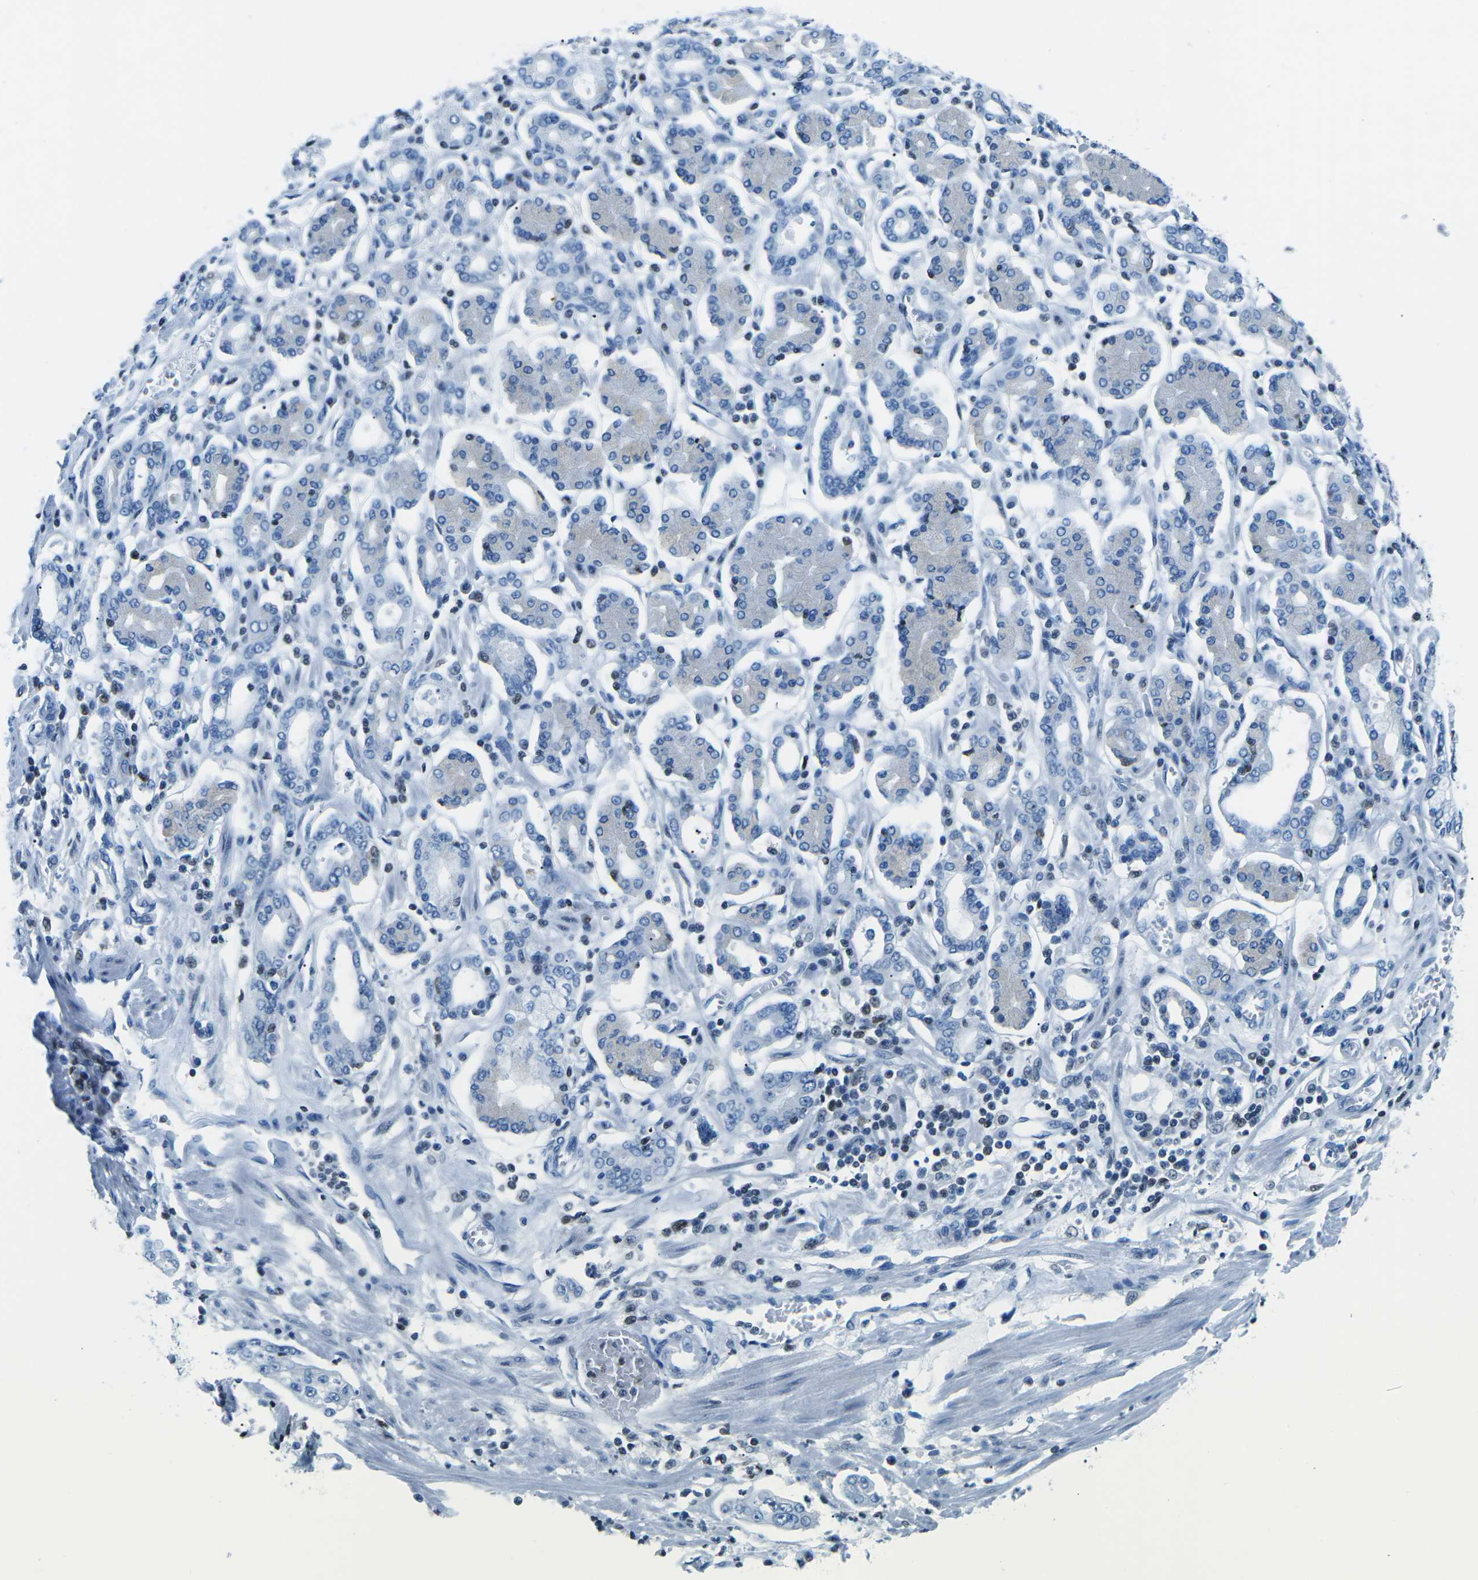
{"staining": {"intensity": "negative", "quantity": "none", "location": "none"}, "tissue": "stomach cancer", "cell_type": "Tumor cells", "image_type": "cancer", "snomed": [{"axis": "morphology", "description": "Adenocarcinoma, NOS"}, {"axis": "topography", "description": "Stomach"}], "caption": "Image shows no protein positivity in tumor cells of stomach cancer tissue.", "gene": "CELF2", "patient": {"sex": "male", "age": 76}}